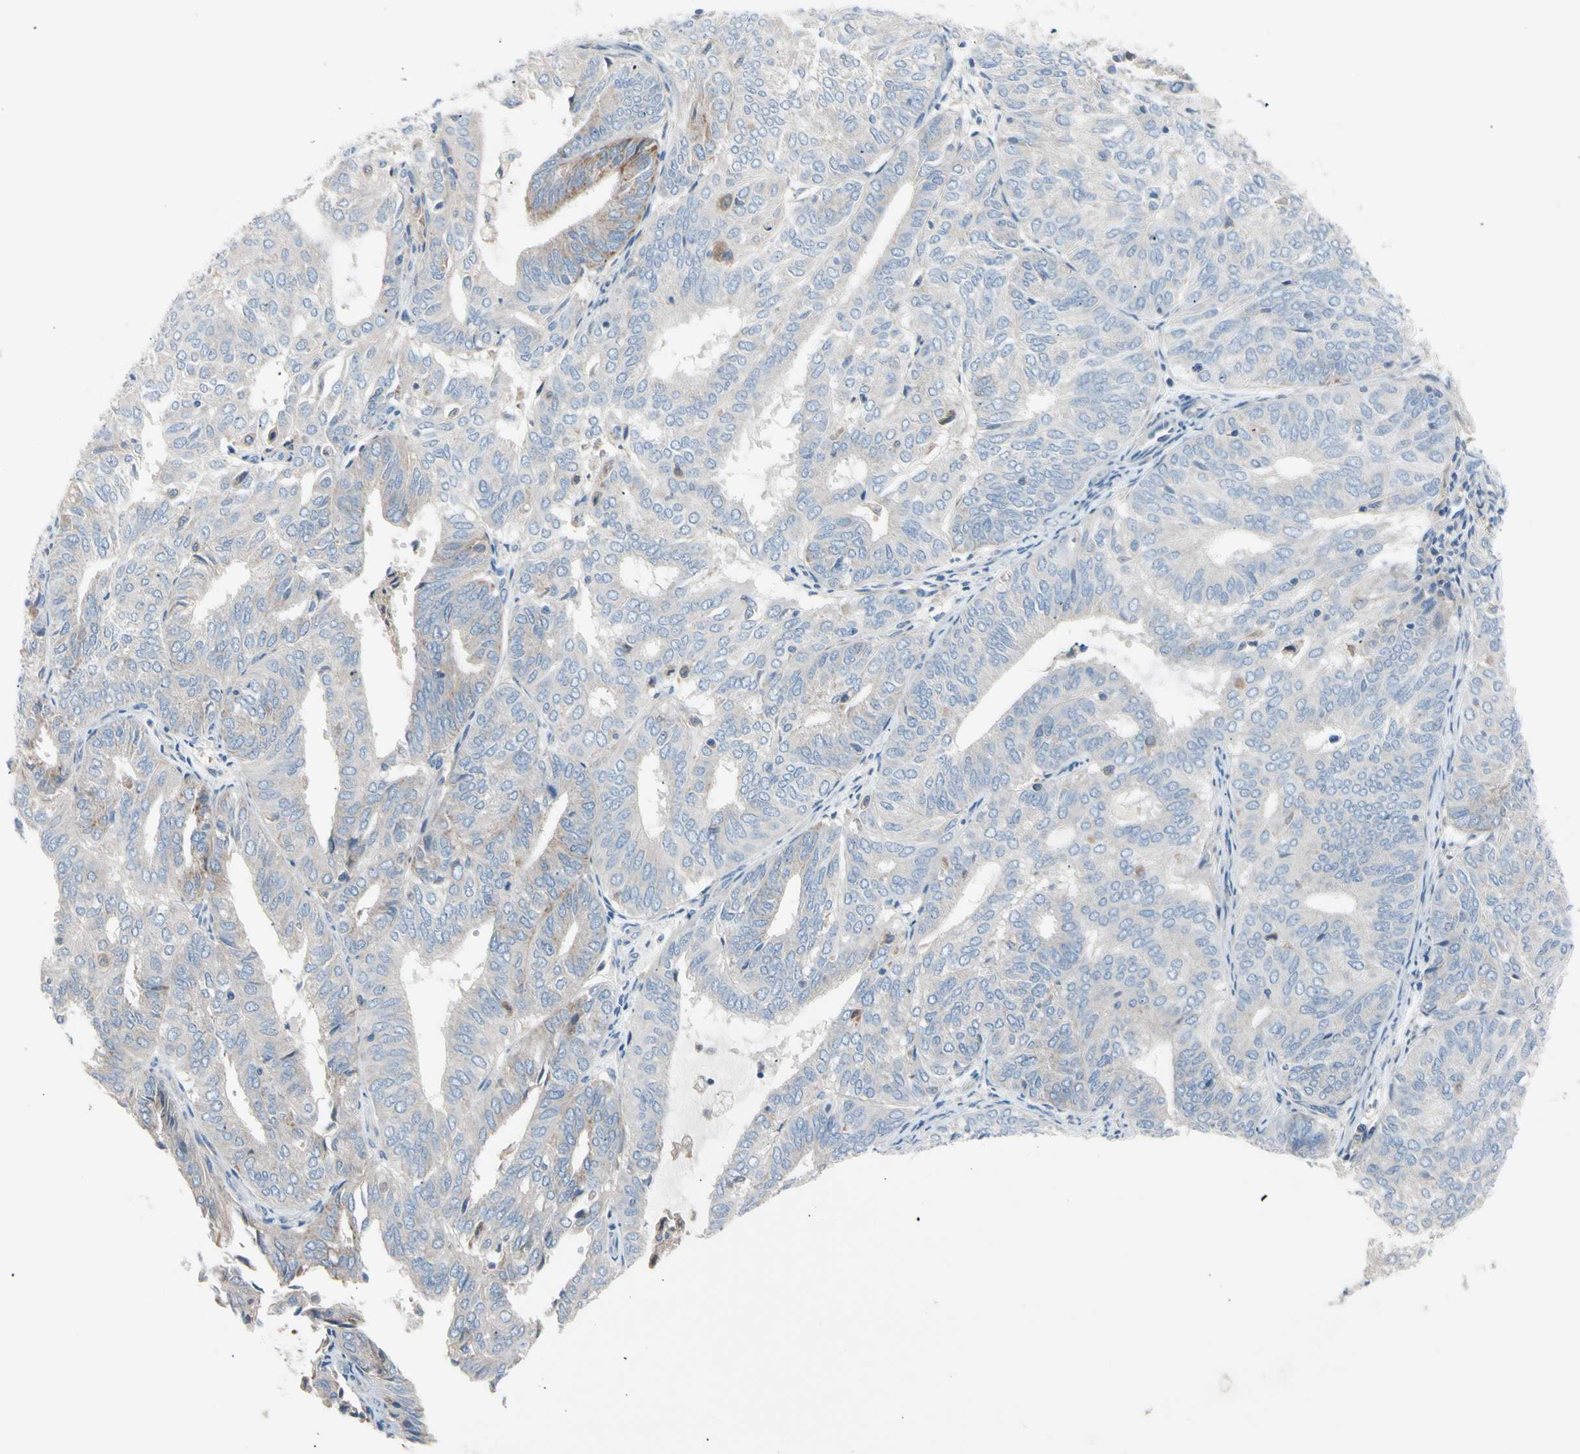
{"staining": {"intensity": "weak", "quantity": "<25%", "location": "cytoplasmic/membranous"}, "tissue": "endometrial cancer", "cell_type": "Tumor cells", "image_type": "cancer", "snomed": [{"axis": "morphology", "description": "Adenocarcinoma, NOS"}, {"axis": "topography", "description": "Uterus"}], "caption": "Endometrial adenocarcinoma stained for a protein using immunohistochemistry (IHC) exhibits no expression tumor cells.", "gene": "CASQ1", "patient": {"sex": "female", "age": 60}}